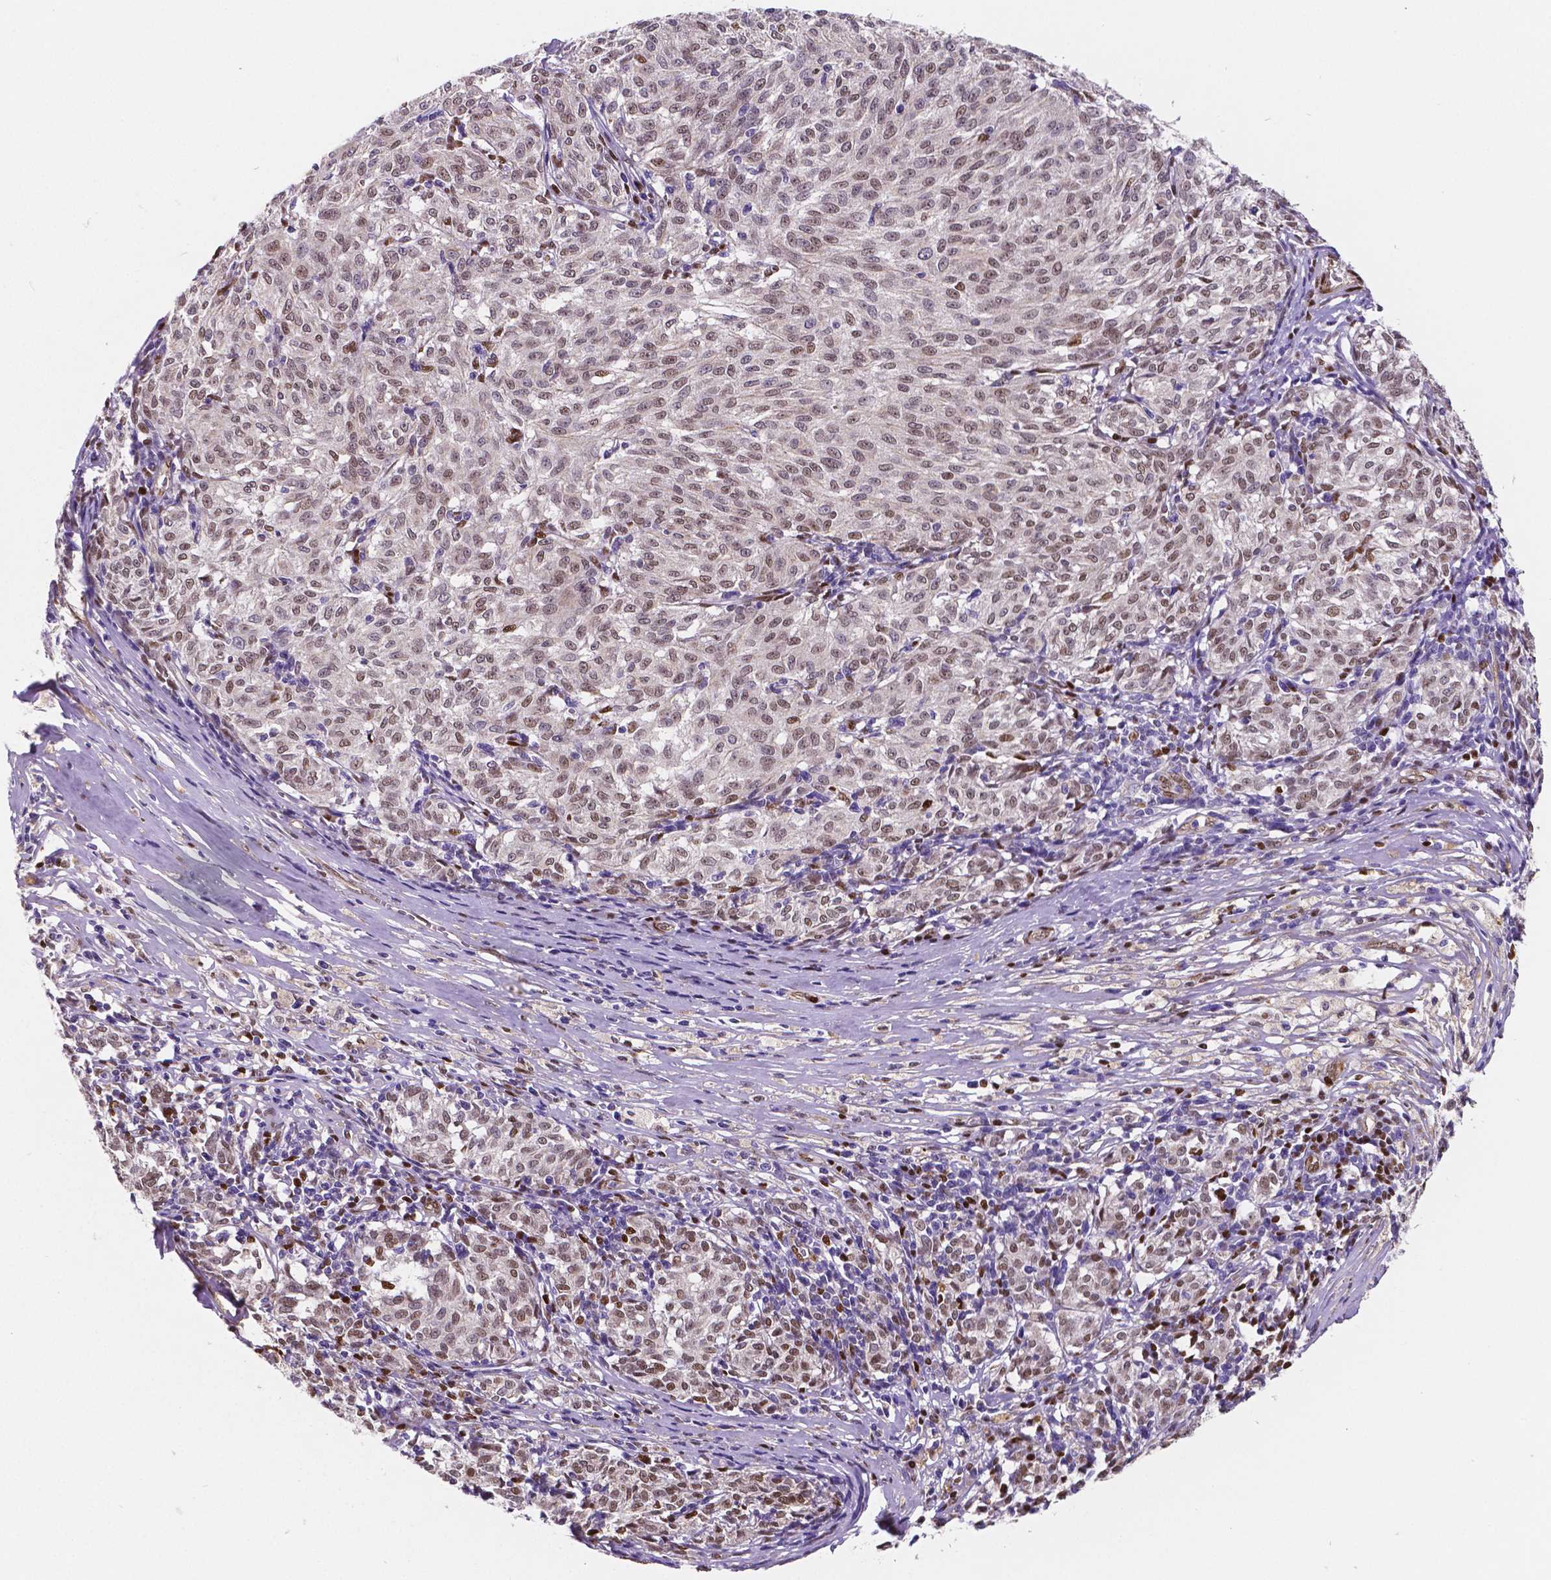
{"staining": {"intensity": "weak", "quantity": ">75%", "location": "nuclear"}, "tissue": "melanoma", "cell_type": "Tumor cells", "image_type": "cancer", "snomed": [{"axis": "morphology", "description": "Malignant melanoma, NOS"}, {"axis": "topography", "description": "Skin"}], "caption": "A photomicrograph showing weak nuclear expression in about >75% of tumor cells in malignant melanoma, as visualized by brown immunohistochemical staining.", "gene": "MEF2C", "patient": {"sex": "female", "age": 72}}